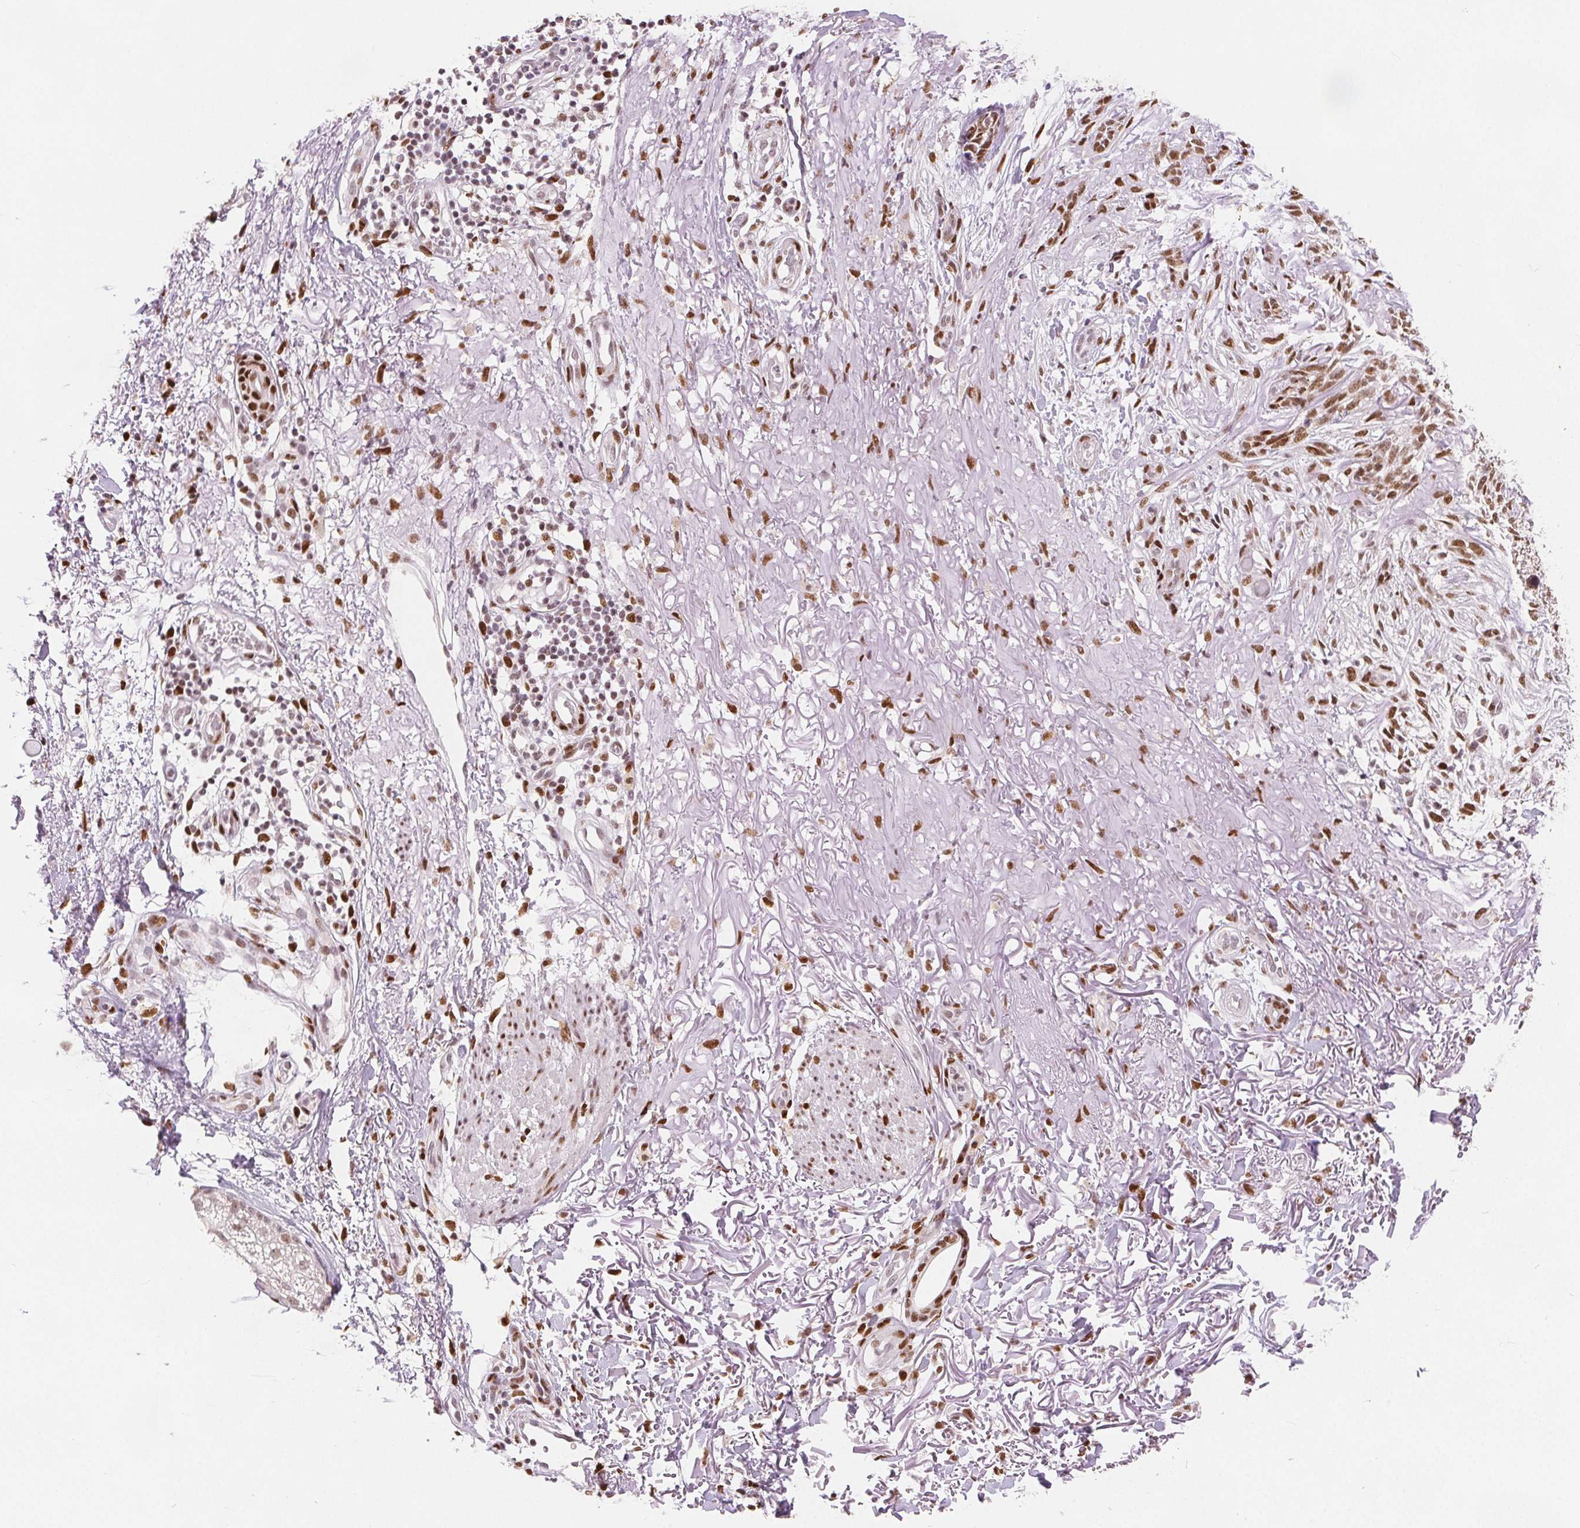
{"staining": {"intensity": "moderate", "quantity": ">75%", "location": "nuclear"}, "tissue": "skin cancer", "cell_type": "Tumor cells", "image_type": "cancer", "snomed": [{"axis": "morphology", "description": "Basal cell carcinoma"}, {"axis": "topography", "description": "Skin"}], "caption": "Immunohistochemical staining of human skin cancer (basal cell carcinoma) shows medium levels of moderate nuclear staining in about >75% of tumor cells. (DAB = brown stain, brightfield microscopy at high magnification).", "gene": "ZNF703", "patient": {"sex": "male", "age": 74}}